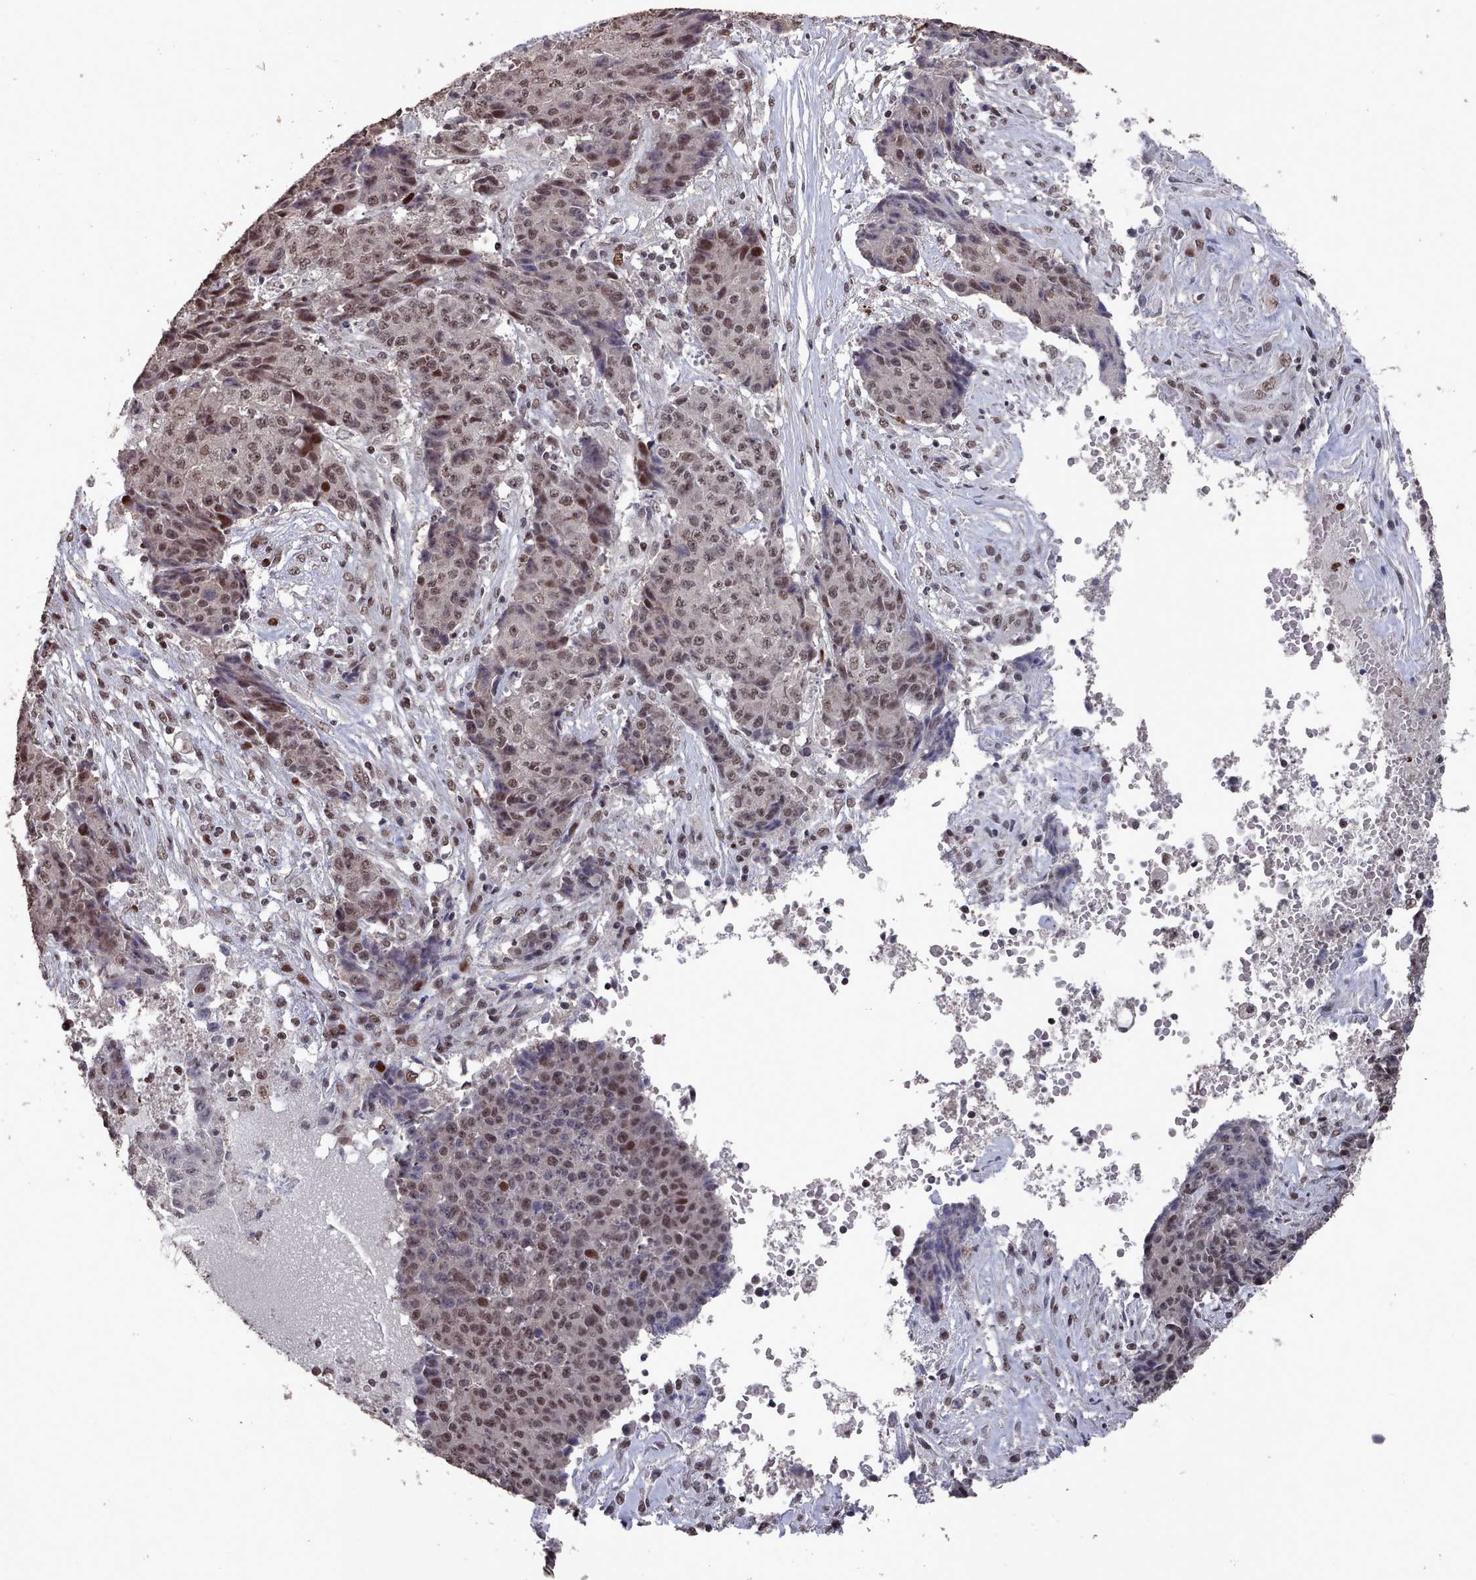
{"staining": {"intensity": "moderate", "quantity": ">75%", "location": "nuclear"}, "tissue": "ovarian cancer", "cell_type": "Tumor cells", "image_type": "cancer", "snomed": [{"axis": "morphology", "description": "Carcinoma, endometroid"}, {"axis": "topography", "description": "Ovary"}], "caption": "Ovarian cancer stained with a protein marker displays moderate staining in tumor cells.", "gene": "PNRC2", "patient": {"sex": "female", "age": 42}}